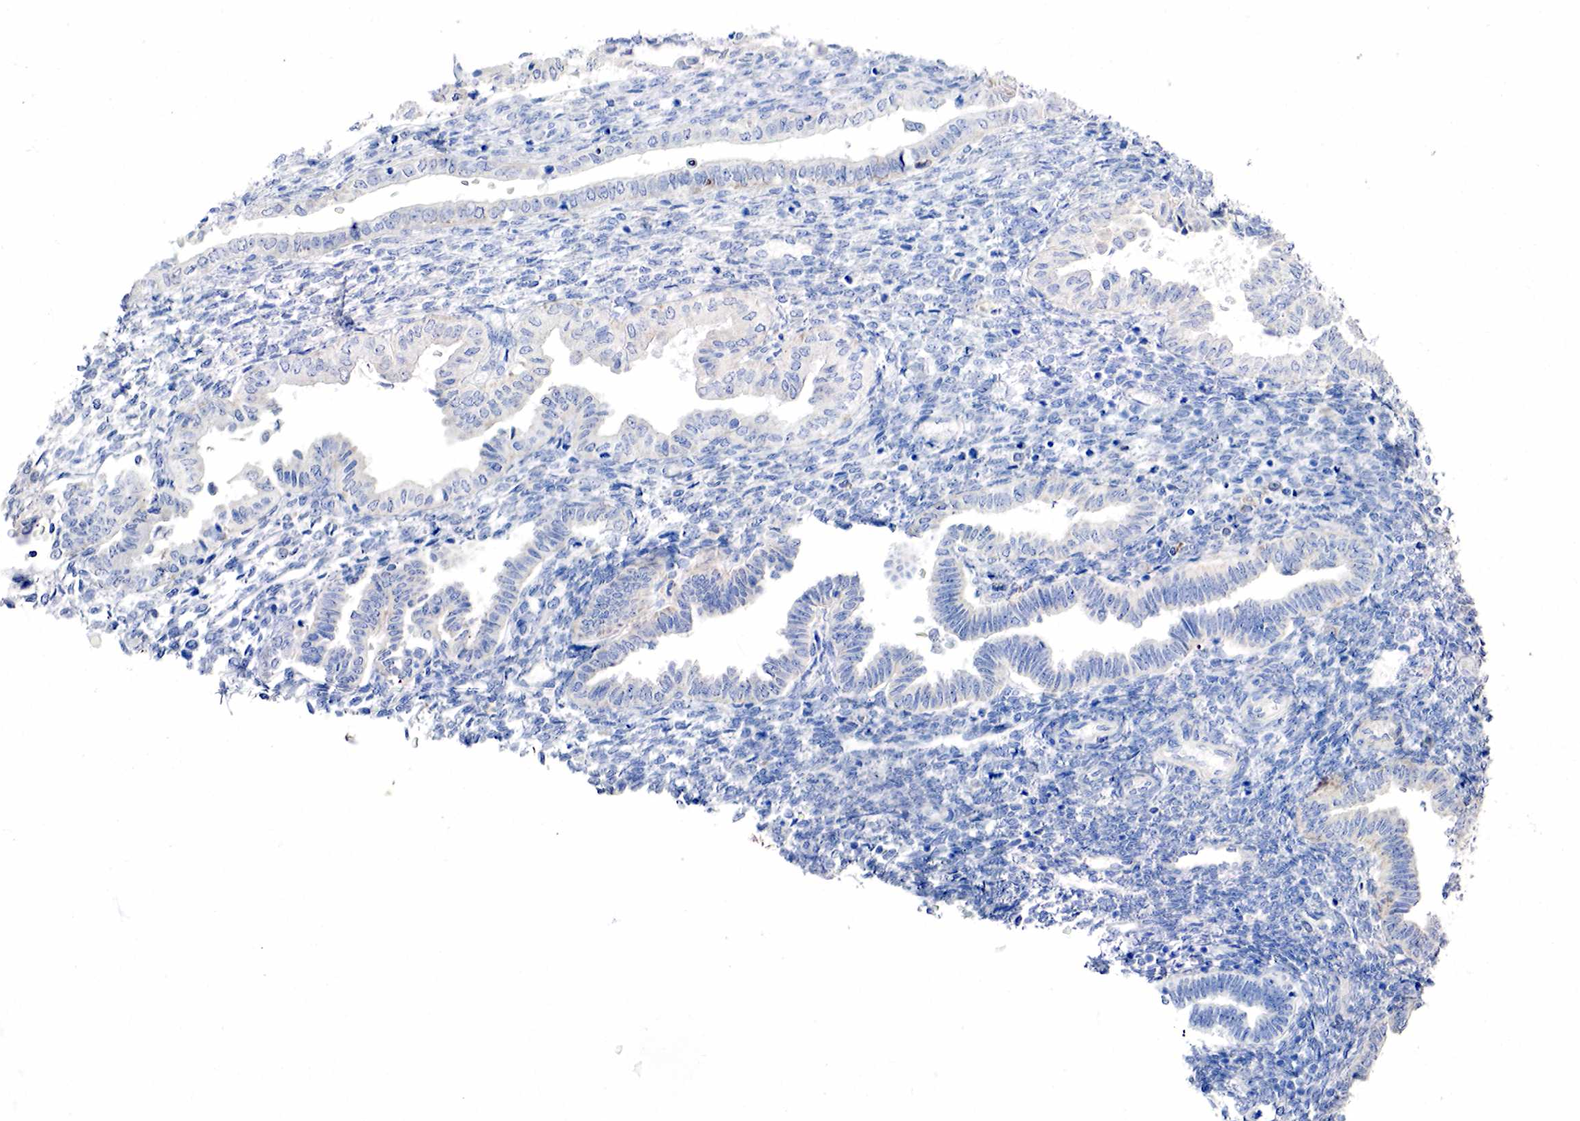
{"staining": {"intensity": "negative", "quantity": "none", "location": "none"}, "tissue": "endometrium", "cell_type": "Cells in endometrial stroma", "image_type": "normal", "snomed": [{"axis": "morphology", "description": "Normal tissue, NOS"}, {"axis": "topography", "description": "Endometrium"}], "caption": "Endometrium was stained to show a protein in brown. There is no significant staining in cells in endometrial stroma. (Stains: DAB (3,3'-diaminobenzidine) IHC with hematoxylin counter stain, Microscopy: brightfield microscopy at high magnification).", "gene": "SYP", "patient": {"sex": "female", "age": 36}}